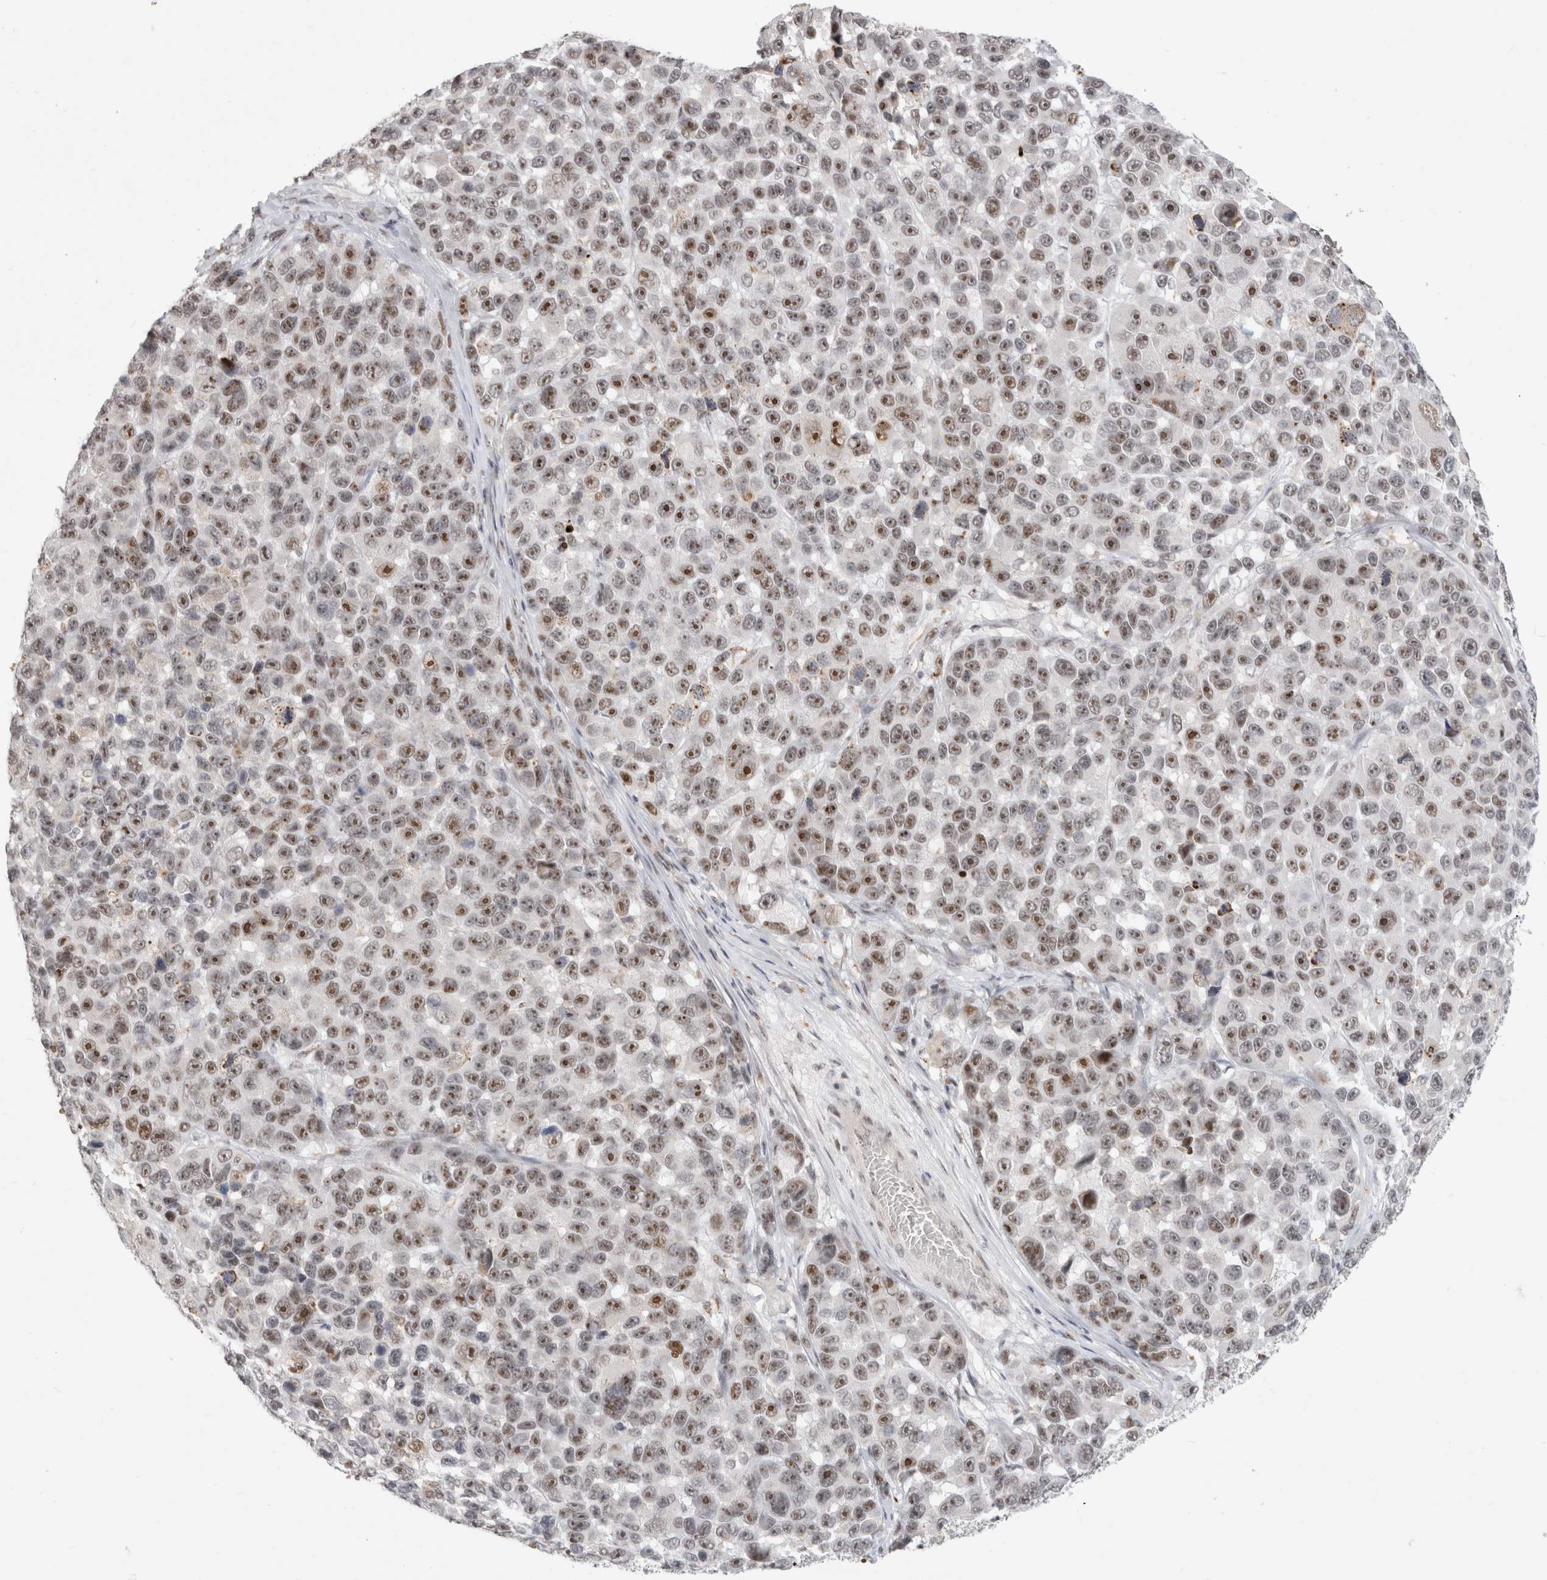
{"staining": {"intensity": "moderate", "quantity": ">75%", "location": "nuclear"}, "tissue": "melanoma", "cell_type": "Tumor cells", "image_type": "cancer", "snomed": [{"axis": "morphology", "description": "Malignant melanoma, NOS"}, {"axis": "topography", "description": "Skin"}], "caption": "Immunohistochemistry of malignant melanoma displays medium levels of moderate nuclear expression in approximately >75% of tumor cells.", "gene": "SENP6", "patient": {"sex": "male", "age": 53}}